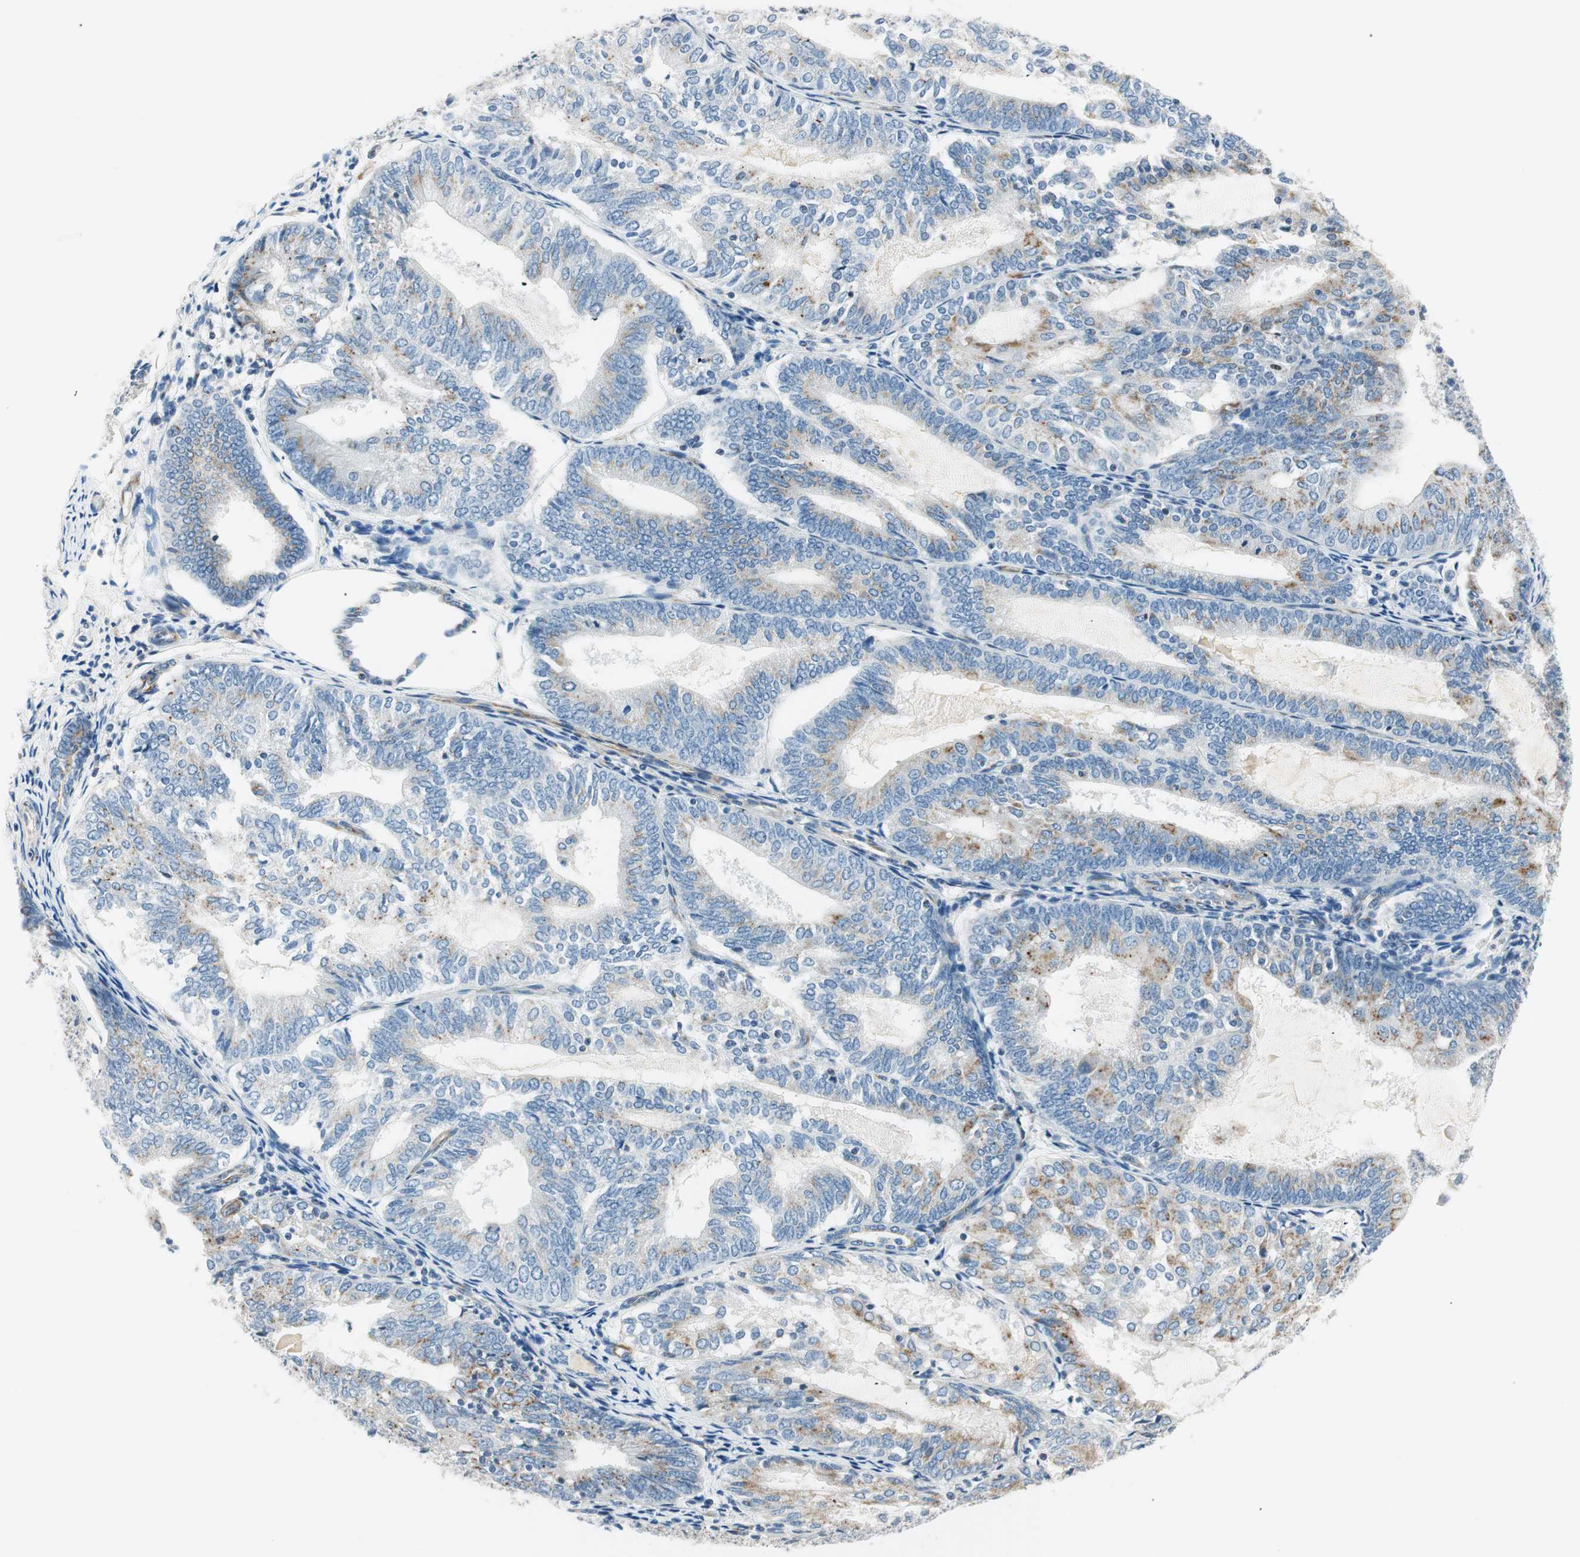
{"staining": {"intensity": "moderate", "quantity": "<25%", "location": "cytoplasmic/membranous"}, "tissue": "endometrial cancer", "cell_type": "Tumor cells", "image_type": "cancer", "snomed": [{"axis": "morphology", "description": "Adenocarcinoma, NOS"}, {"axis": "topography", "description": "Endometrium"}], "caption": "Adenocarcinoma (endometrial) stained with a brown dye displays moderate cytoplasmic/membranous positive positivity in approximately <25% of tumor cells.", "gene": "TMF1", "patient": {"sex": "female", "age": 81}}